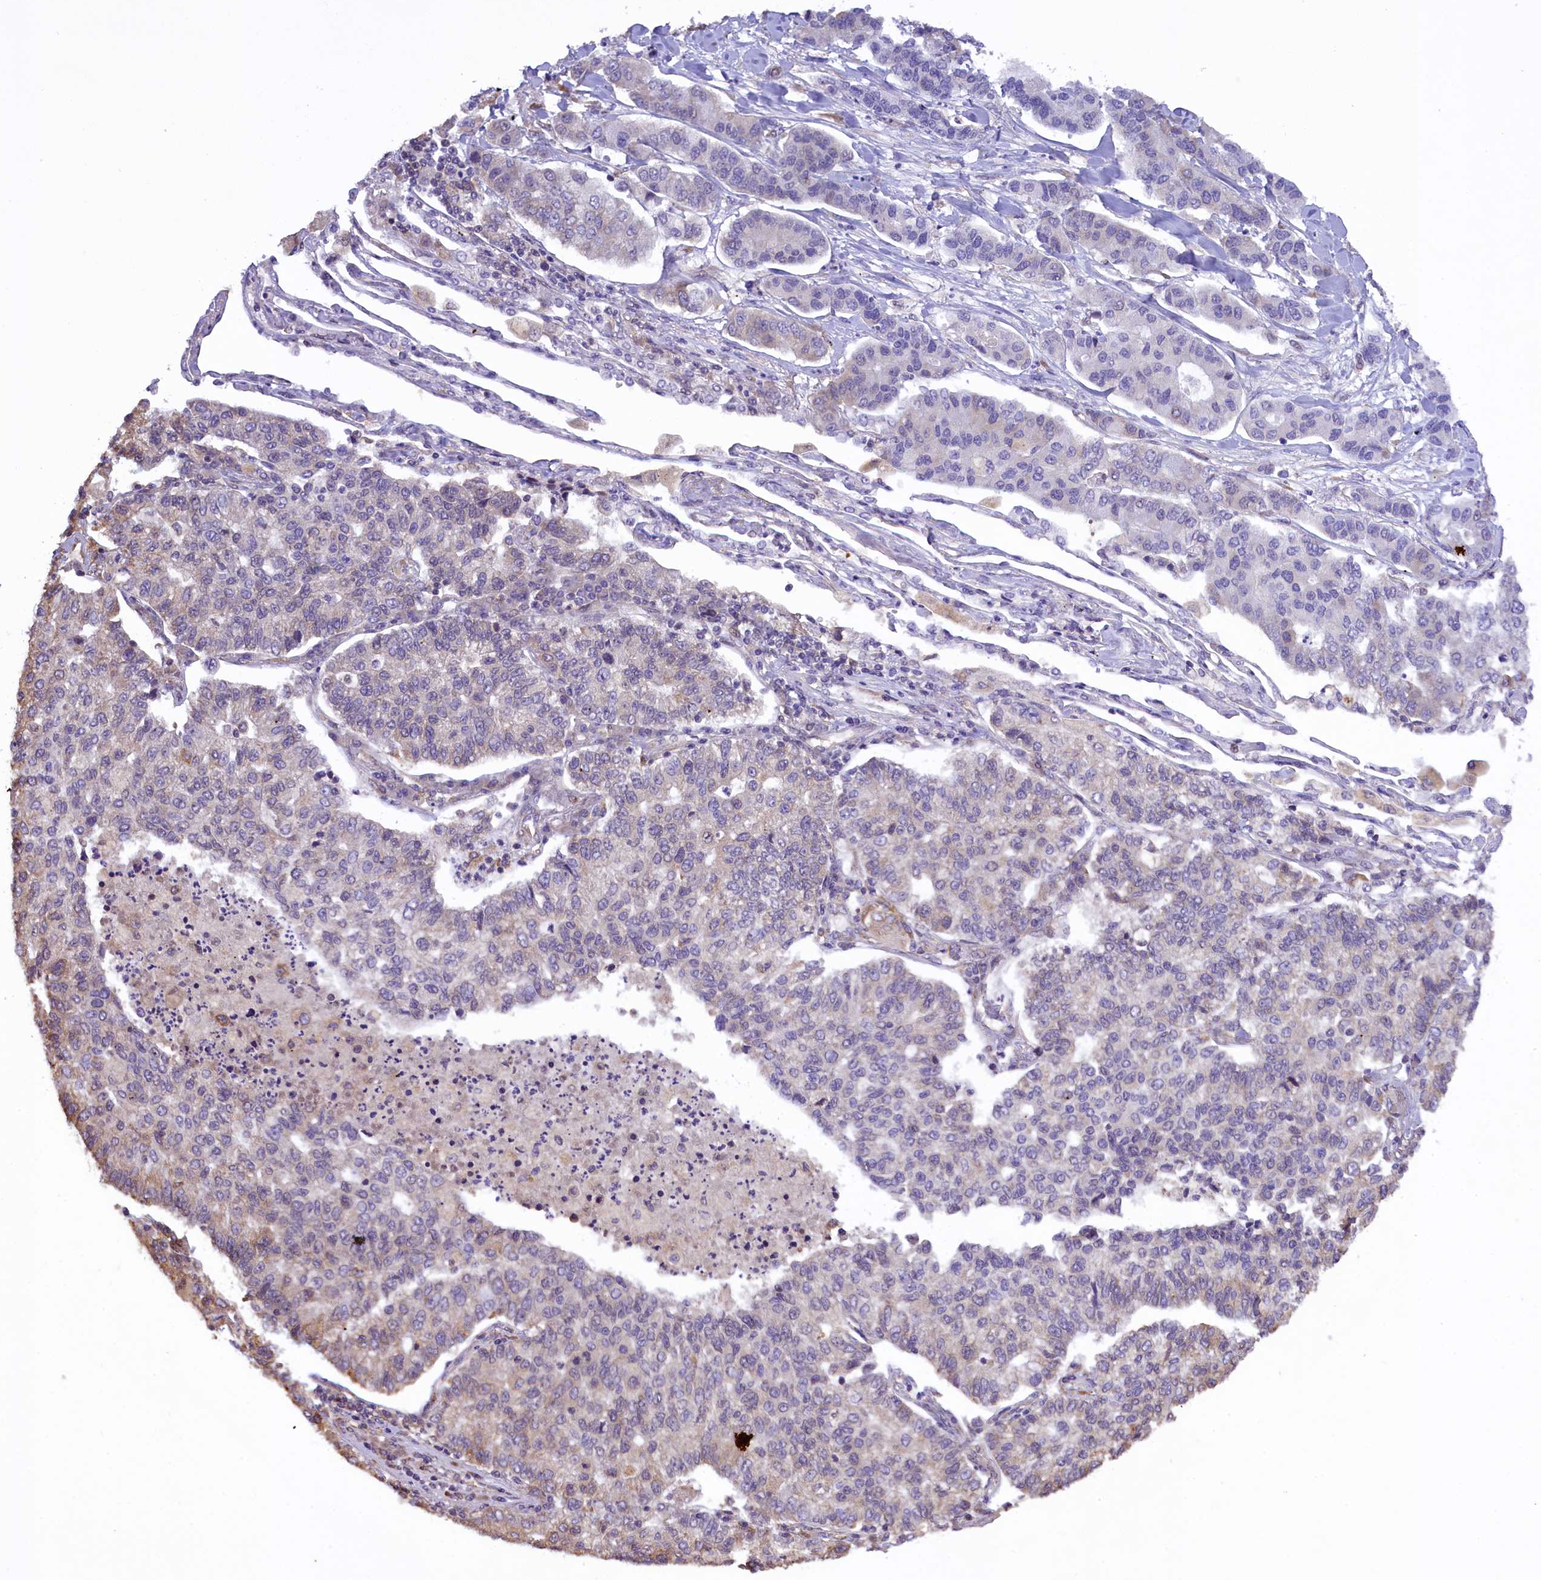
{"staining": {"intensity": "weak", "quantity": "<25%", "location": "cytoplasmic/membranous"}, "tissue": "lung cancer", "cell_type": "Tumor cells", "image_type": "cancer", "snomed": [{"axis": "morphology", "description": "Adenocarcinoma, NOS"}, {"axis": "topography", "description": "Lung"}], "caption": "Immunohistochemistry (IHC) of lung cancer (adenocarcinoma) displays no positivity in tumor cells.", "gene": "RBBP8", "patient": {"sex": "male", "age": 49}}